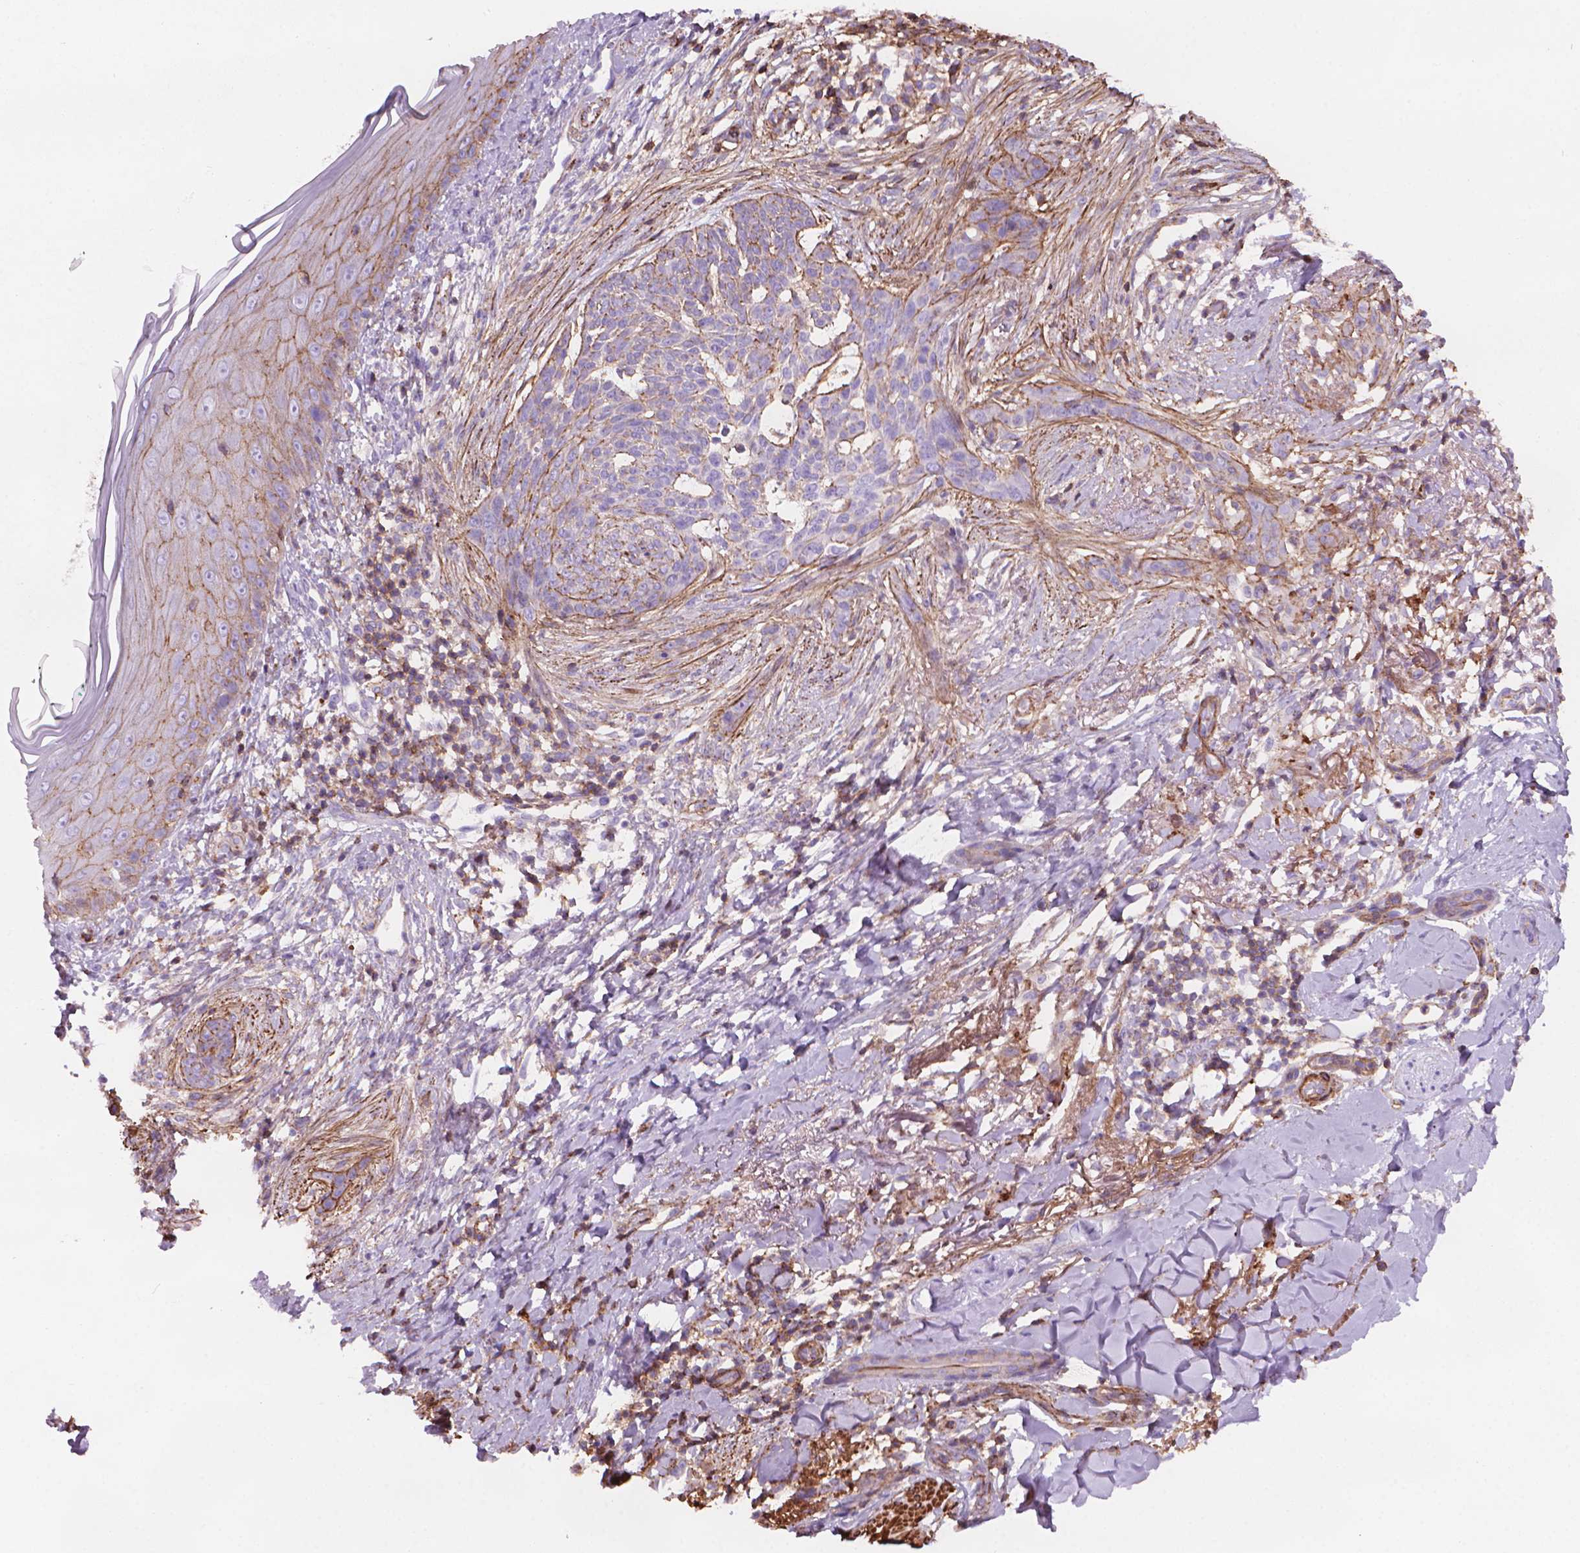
{"staining": {"intensity": "moderate", "quantity": "<25%", "location": "cytoplasmic/membranous"}, "tissue": "skin cancer", "cell_type": "Tumor cells", "image_type": "cancer", "snomed": [{"axis": "morphology", "description": "Normal tissue, NOS"}, {"axis": "morphology", "description": "Basal cell carcinoma"}, {"axis": "topography", "description": "Skin"}], "caption": "Moderate cytoplasmic/membranous positivity for a protein is identified in about <25% of tumor cells of basal cell carcinoma (skin) using IHC.", "gene": "PATJ", "patient": {"sex": "male", "age": 84}}